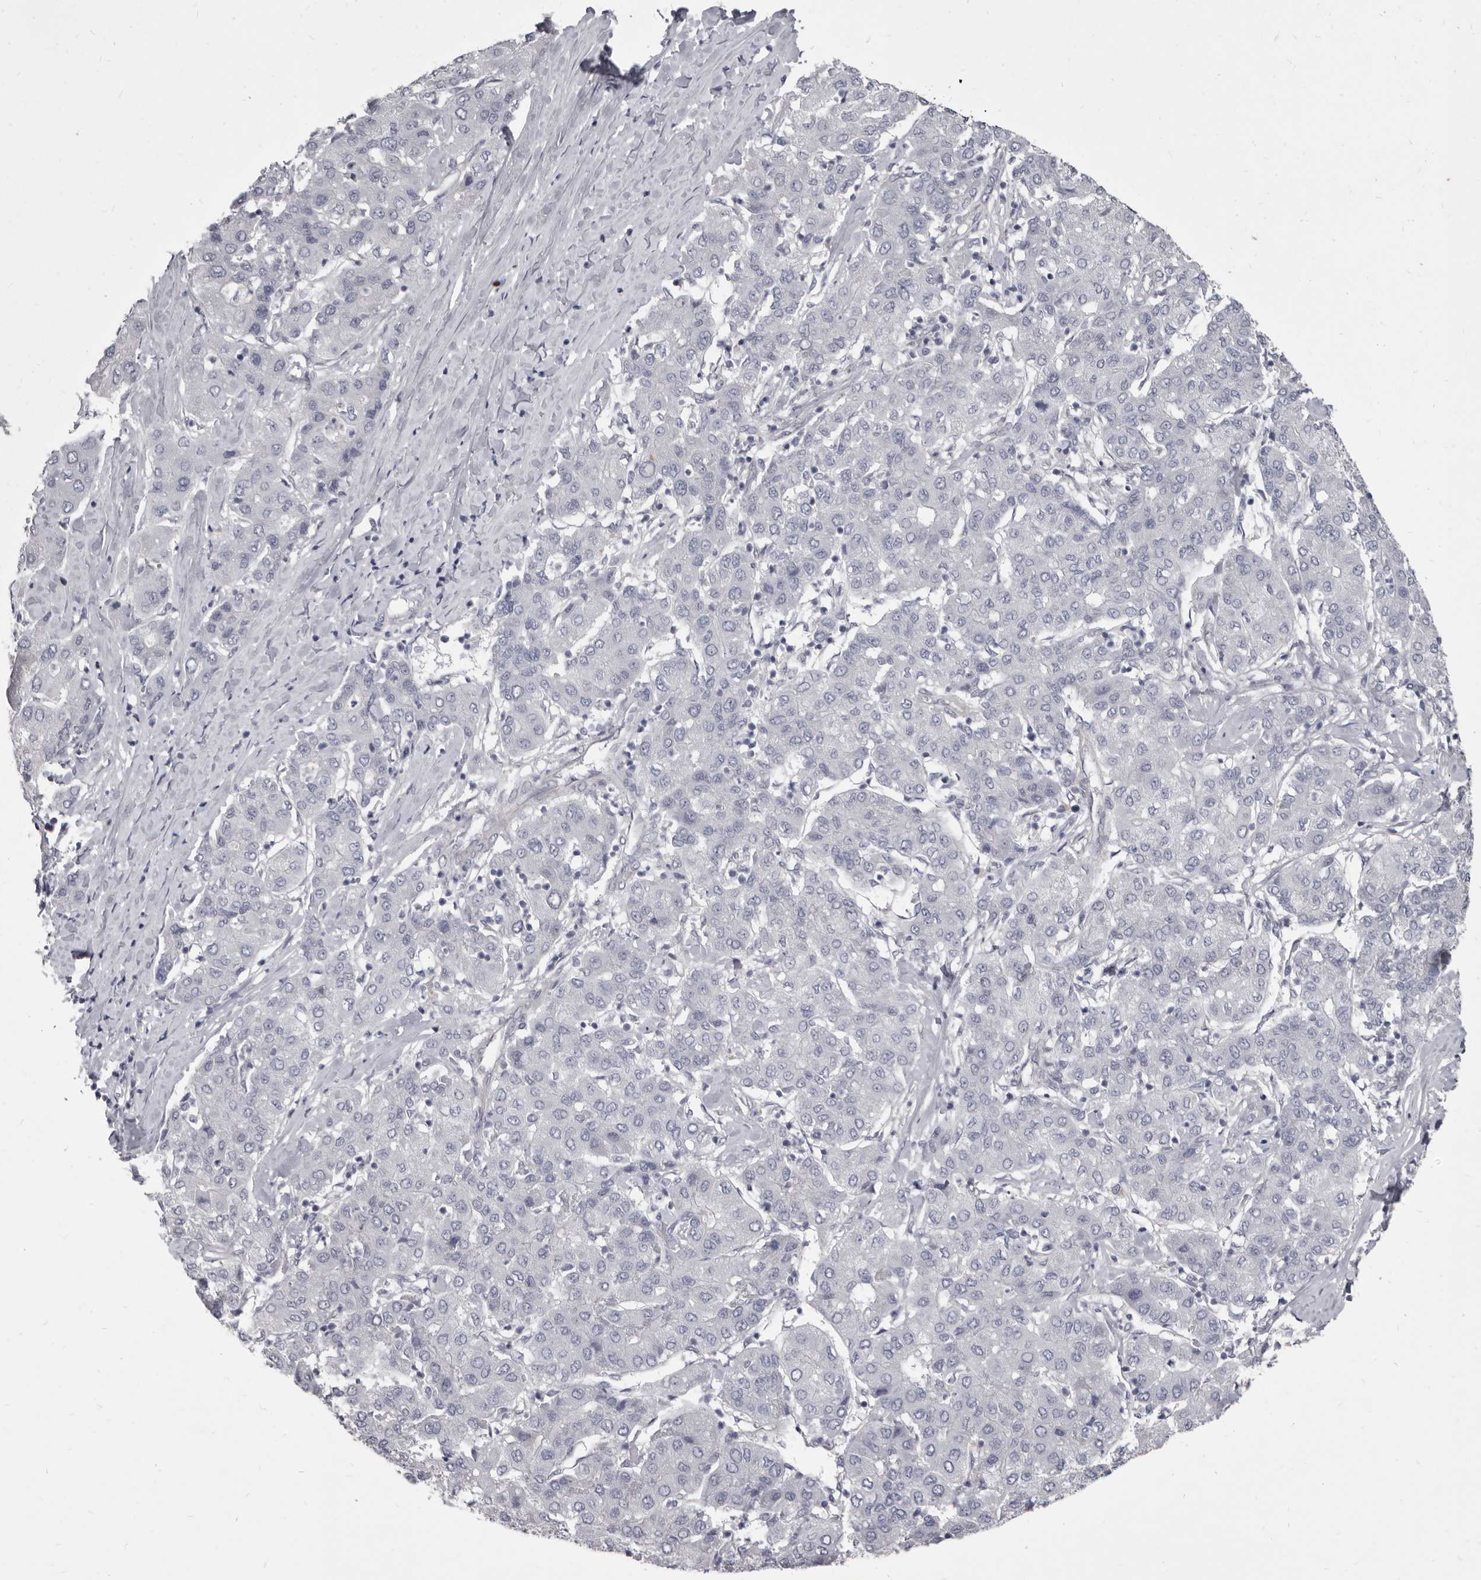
{"staining": {"intensity": "negative", "quantity": "none", "location": "none"}, "tissue": "liver cancer", "cell_type": "Tumor cells", "image_type": "cancer", "snomed": [{"axis": "morphology", "description": "Carcinoma, Hepatocellular, NOS"}, {"axis": "topography", "description": "Liver"}], "caption": "A high-resolution image shows IHC staining of liver cancer (hepatocellular carcinoma), which displays no significant positivity in tumor cells.", "gene": "GSK3B", "patient": {"sex": "male", "age": 65}}